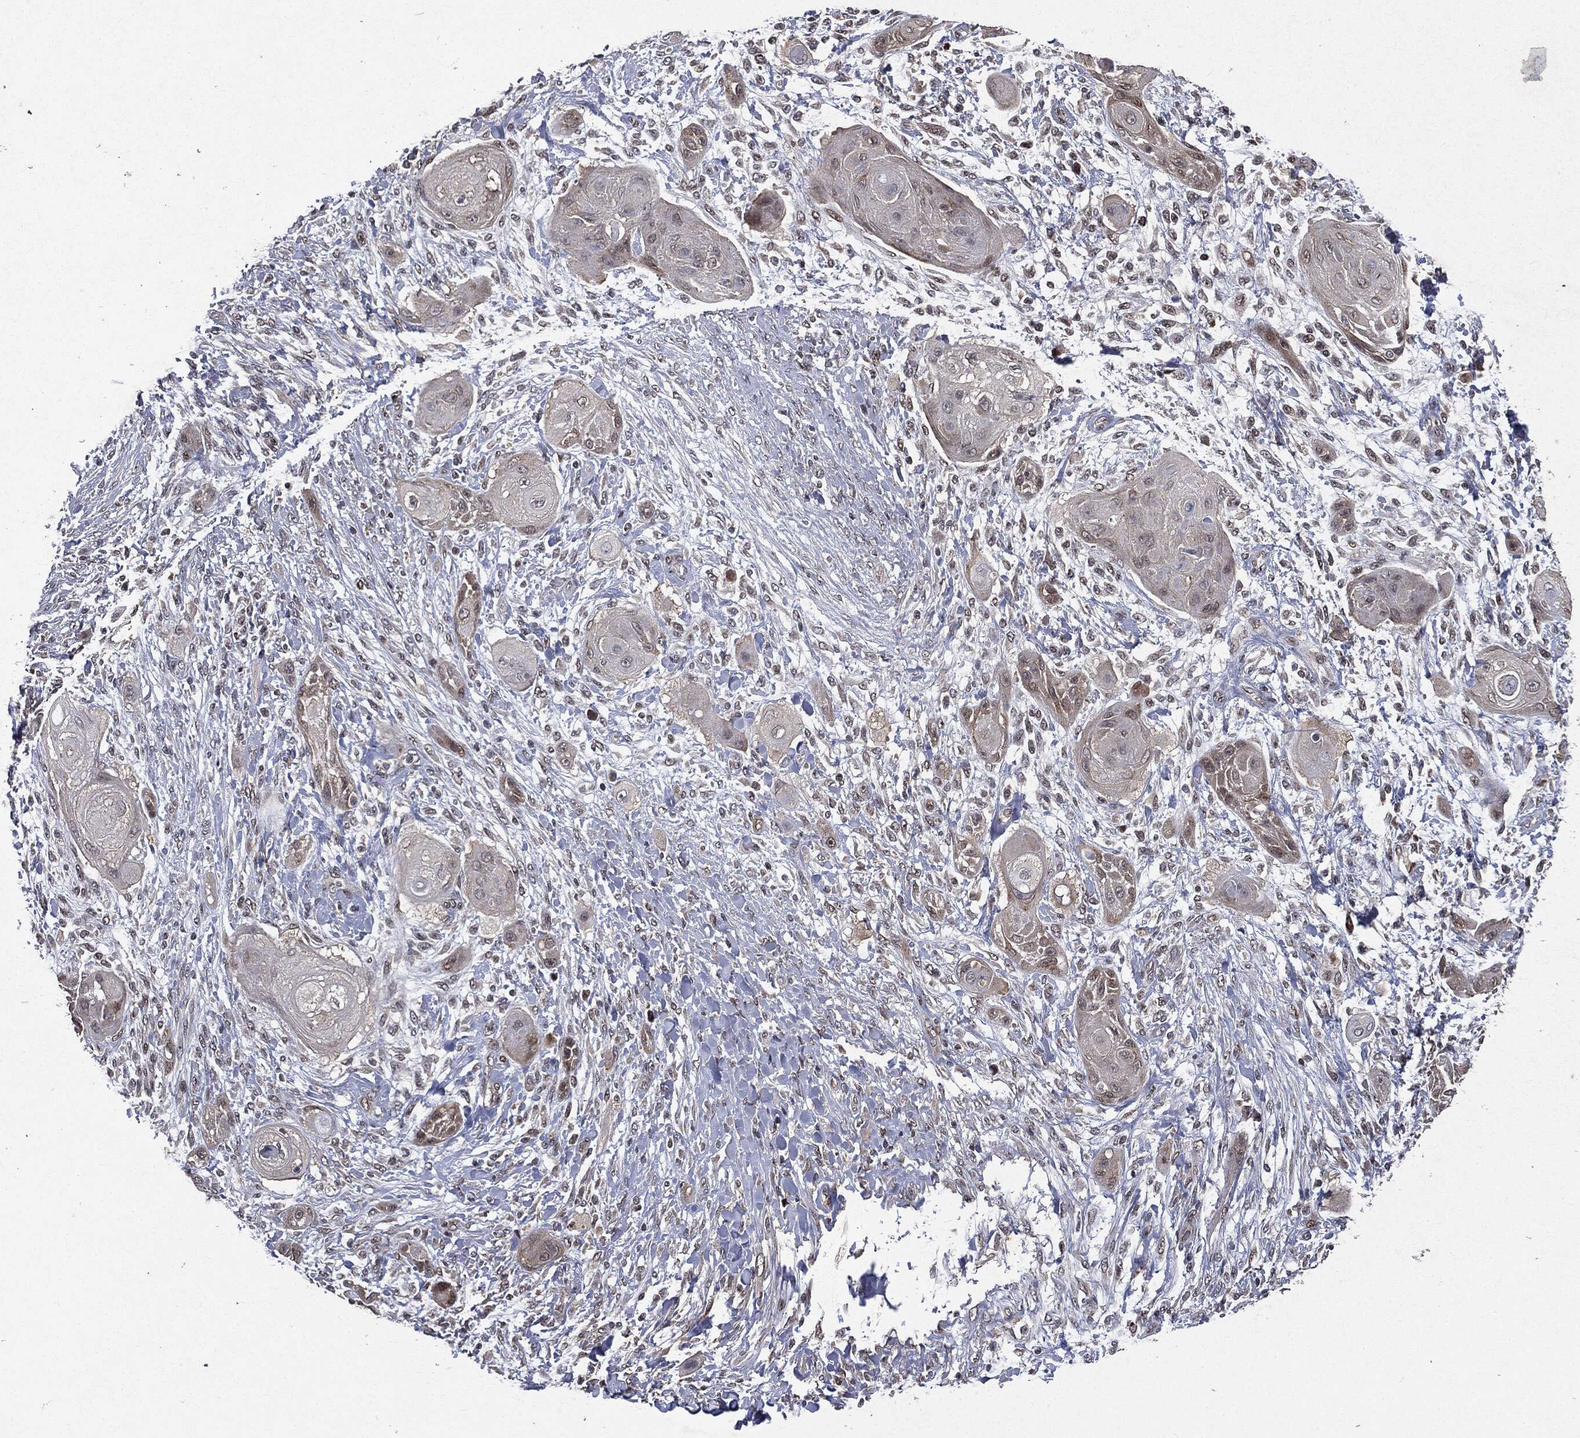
{"staining": {"intensity": "negative", "quantity": "none", "location": "none"}, "tissue": "skin cancer", "cell_type": "Tumor cells", "image_type": "cancer", "snomed": [{"axis": "morphology", "description": "Squamous cell carcinoma, NOS"}, {"axis": "topography", "description": "Skin"}], "caption": "A micrograph of skin squamous cell carcinoma stained for a protein displays no brown staining in tumor cells. (DAB IHC visualized using brightfield microscopy, high magnification).", "gene": "PLPPR2", "patient": {"sex": "male", "age": 62}}